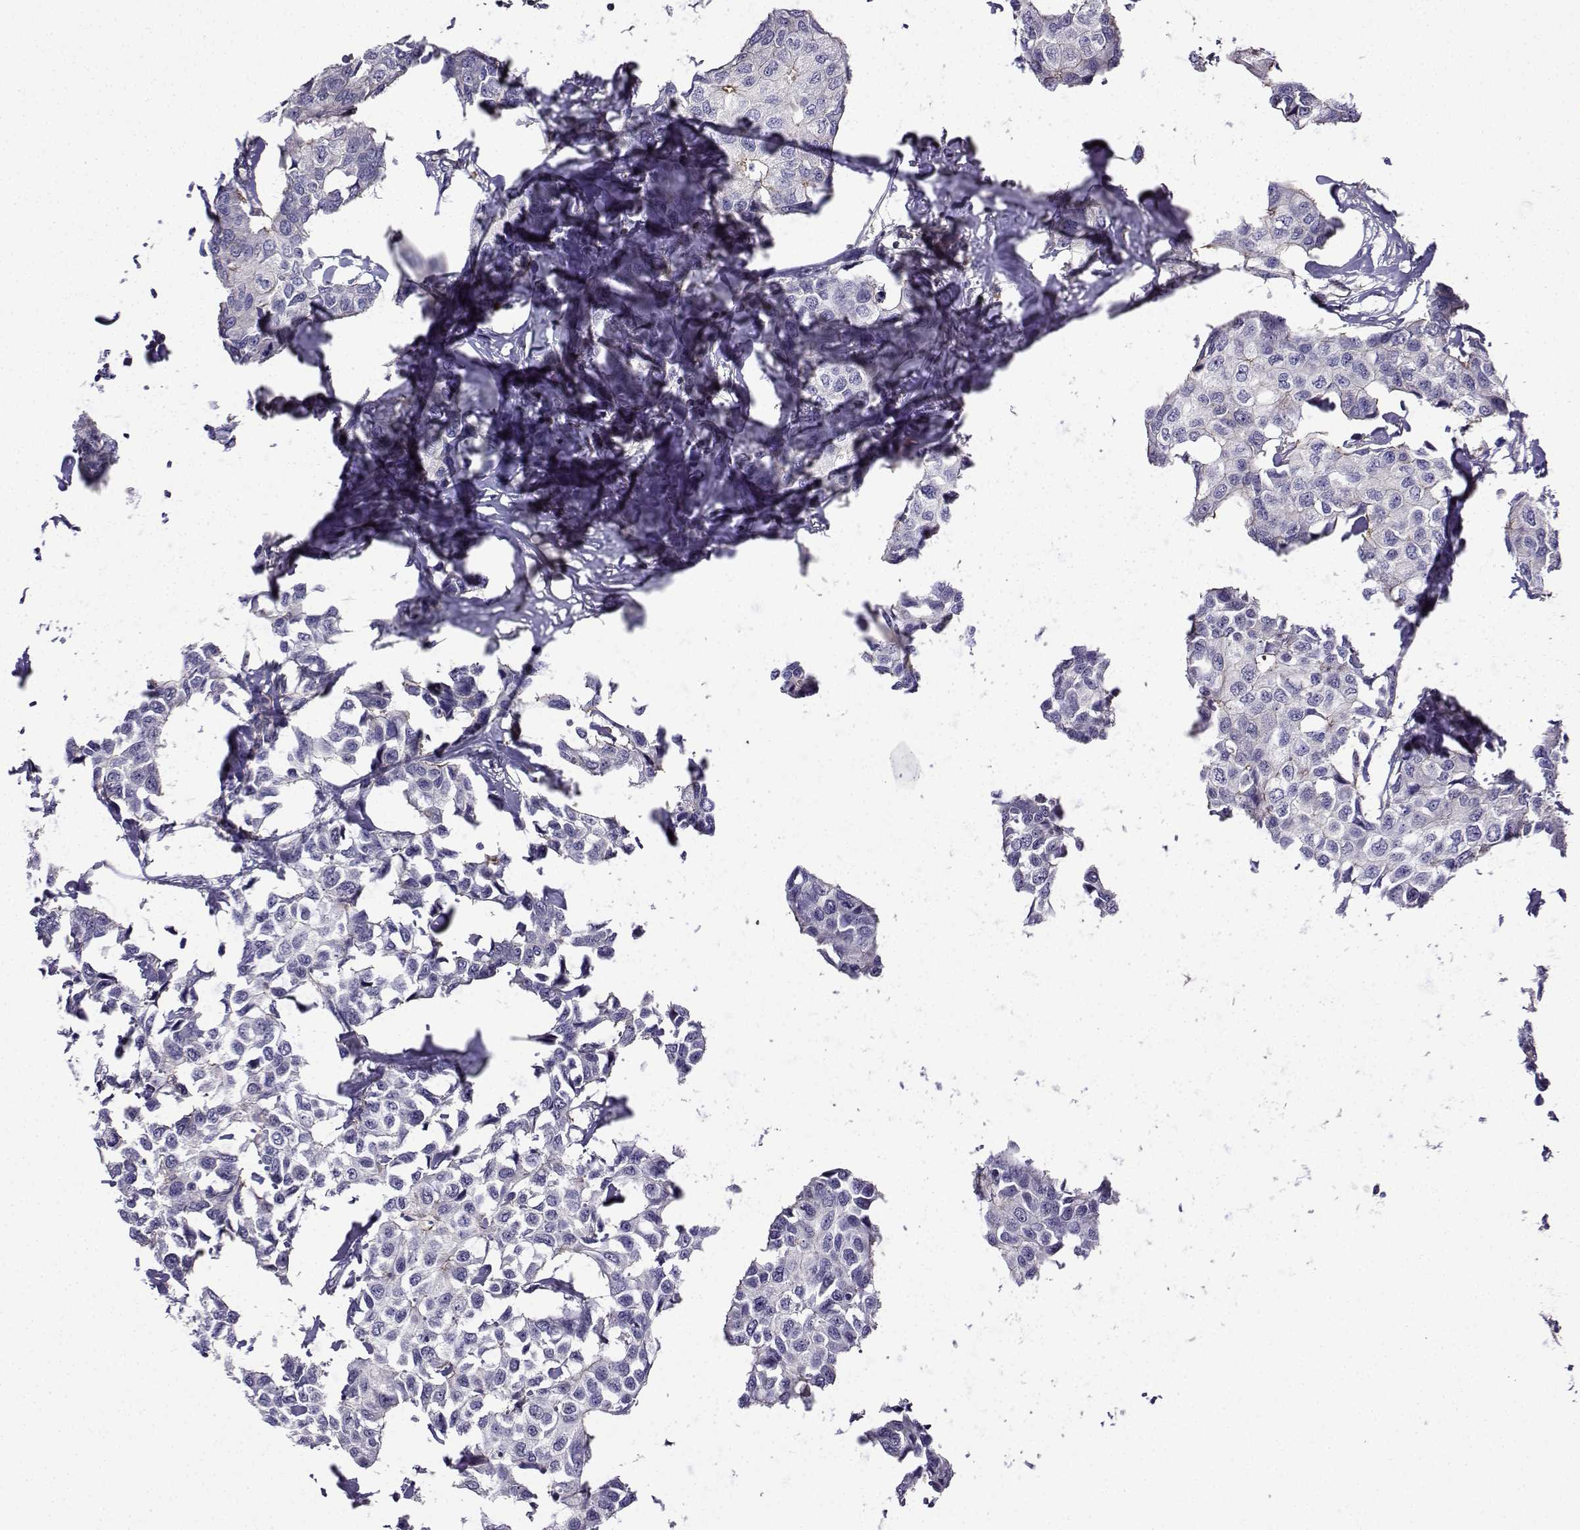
{"staining": {"intensity": "negative", "quantity": "none", "location": "none"}, "tissue": "breast cancer", "cell_type": "Tumor cells", "image_type": "cancer", "snomed": [{"axis": "morphology", "description": "Duct carcinoma"}, {"axis": "topography", "description": "Breast"}], "caption": "An image of human breast cancer (infiltrating ductal carcinoma) is negative for staining in tumor cells.", "gene": "ITGB8", "patient": {"sex": "female", "age": 80}}